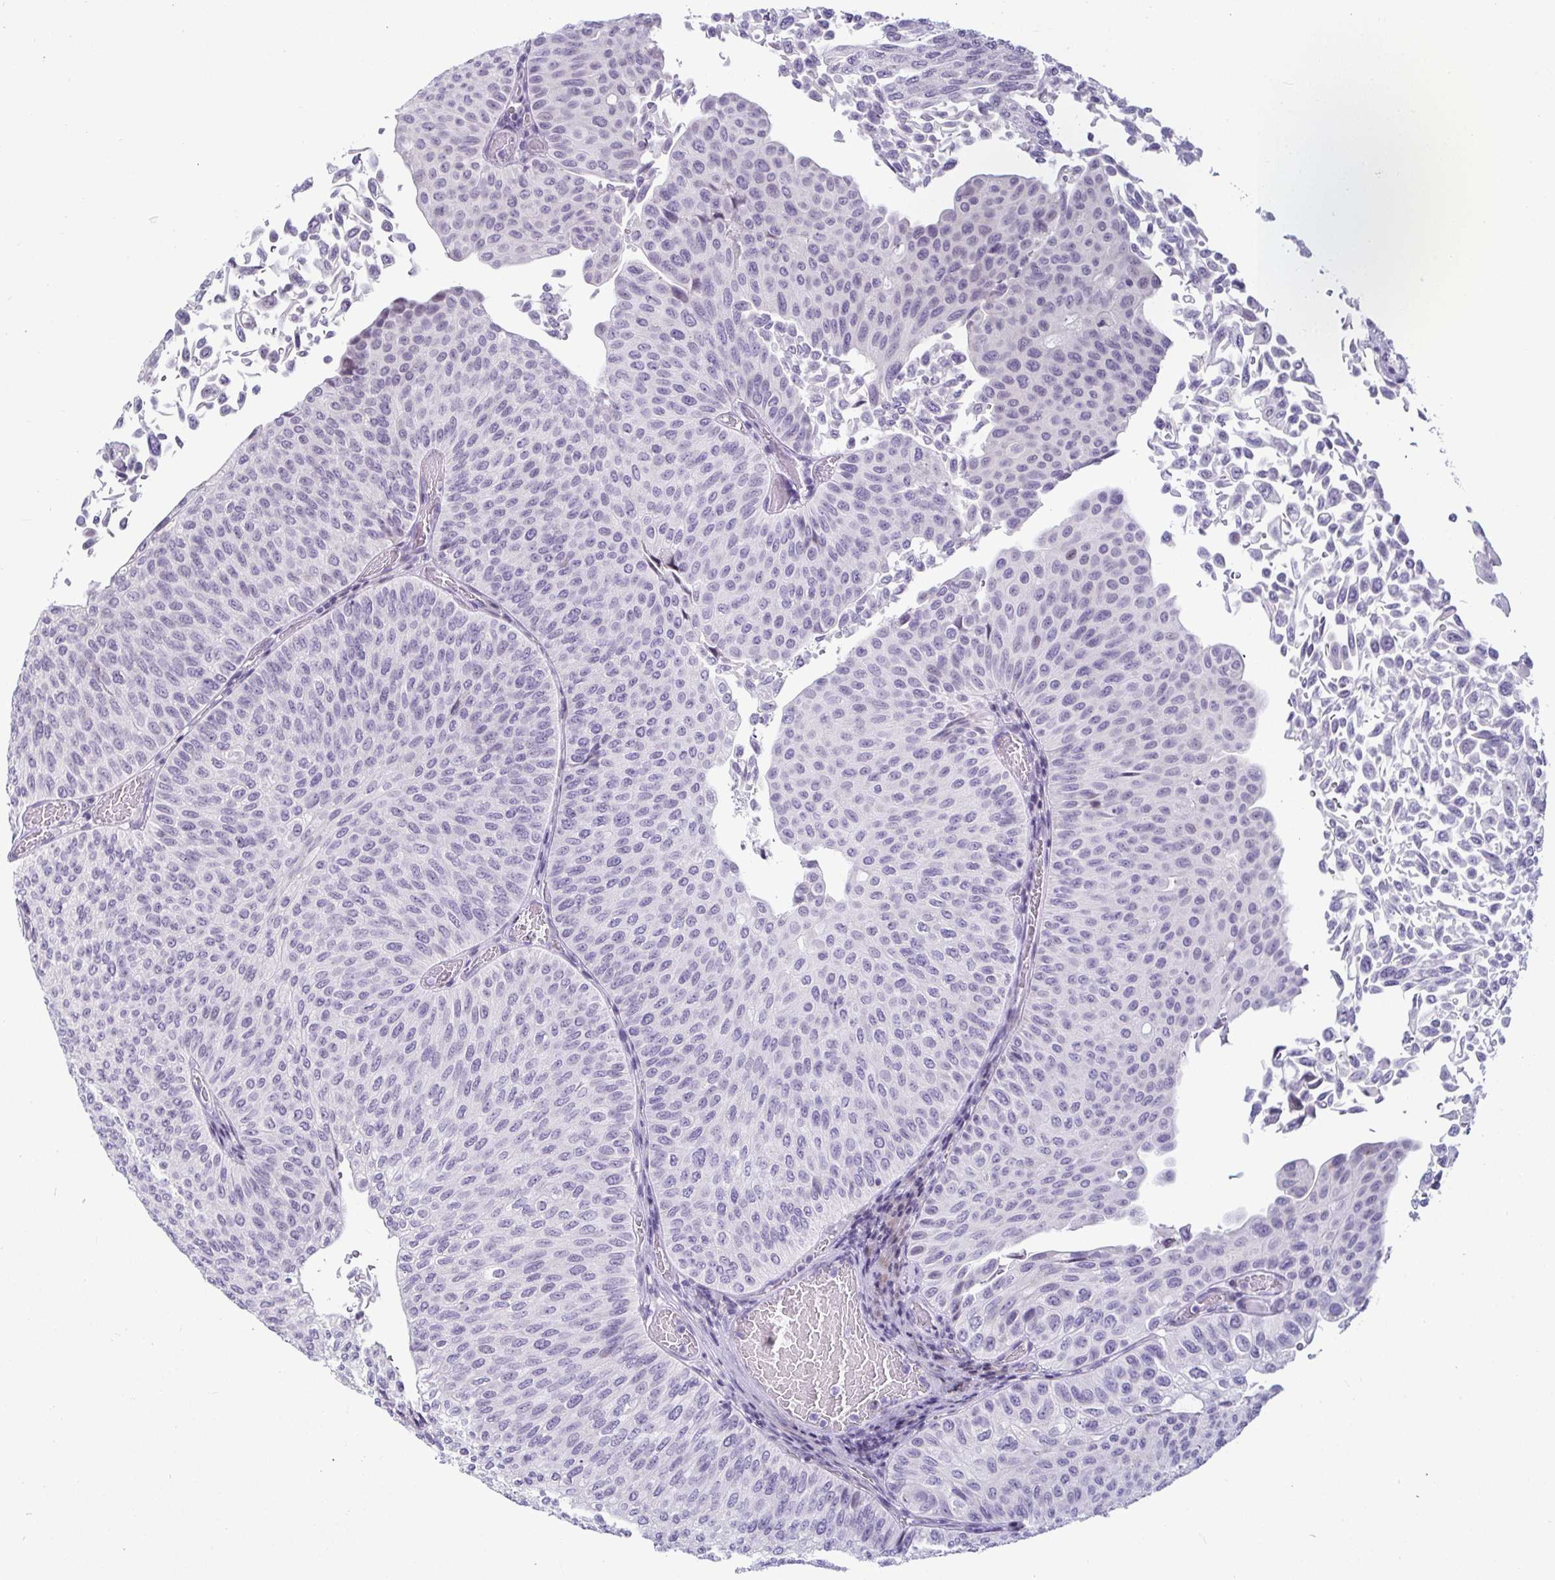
{"staining": {"intensity": "negative", "quantity": "none", "location": "none"}, "tissue": "urothelial cancer", "cell_type": "Tumor cells", "image_type": "cancer", "snomed": [{"axis": "morphology", "description": "Urothelial carcinoma, NOS"}, {"axis": "topography", "description": "Urinary bladder"}], "caption": "Protein analysis of urothelial cancer exhibits no significant staining in tumor cells.", "gene": "CR2", "patient": {"sex": "male", "age": 59}}